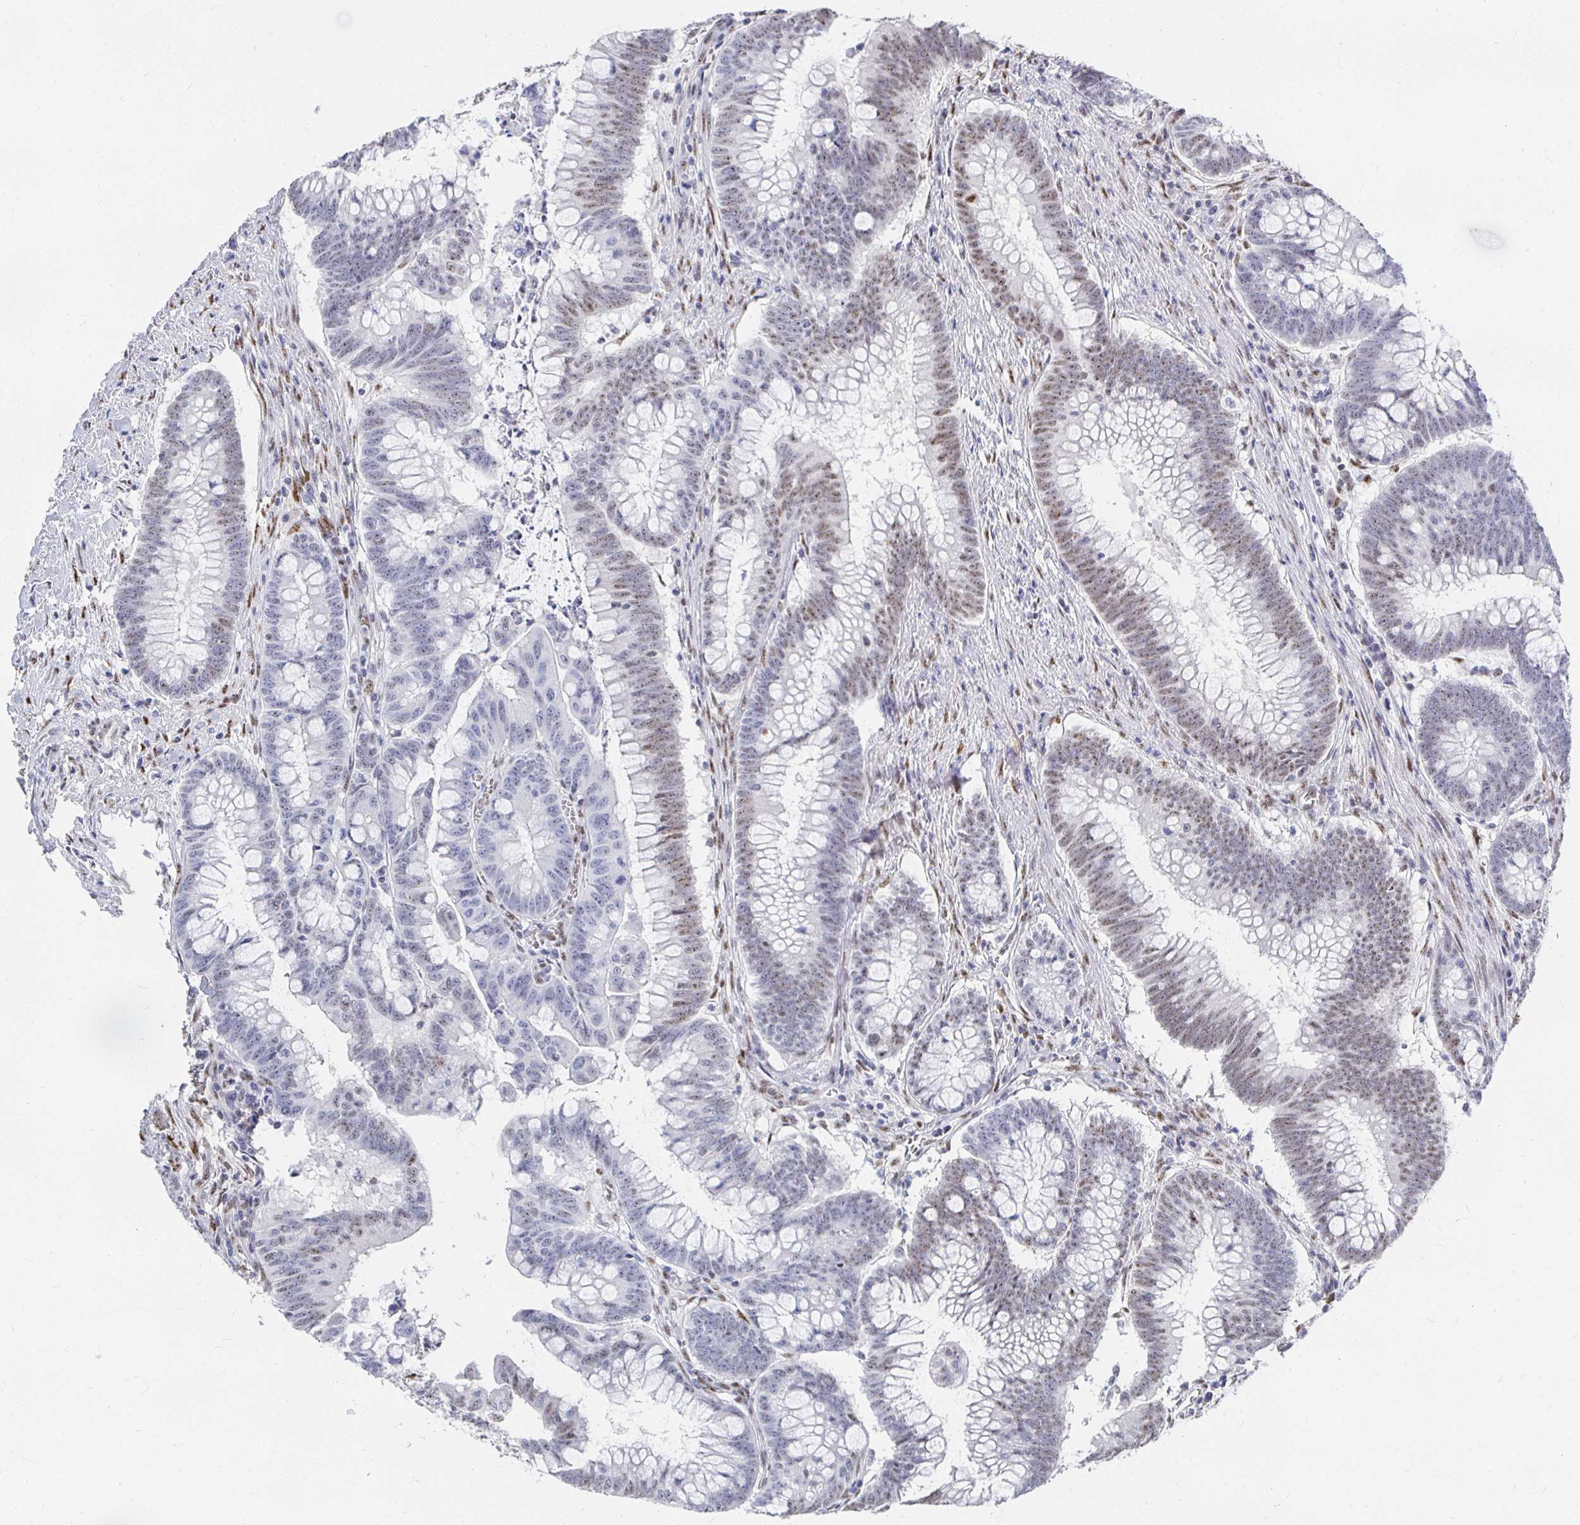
{"staining": {"intensity": "moderate", "quantity": "<25%", "location": "nuclear"}, "tissue": "colorectal cancer", "cell_type": "Tumor cells", "image_type": "cancer", "snomed": [{"axis": "morphology", "description": "Adenocarcinoma, NOS"}, {"axis": "topography", "description": "Colon"}], "caption": "This is an image of immunohistochemistry (IHC) staining of colorectal cancer (adenocarcinoma), which shows moderate positivity in the nuclear of tumor cells.", "gene": "CLIC3", "patient": {"sex": "male", "age": 62}}